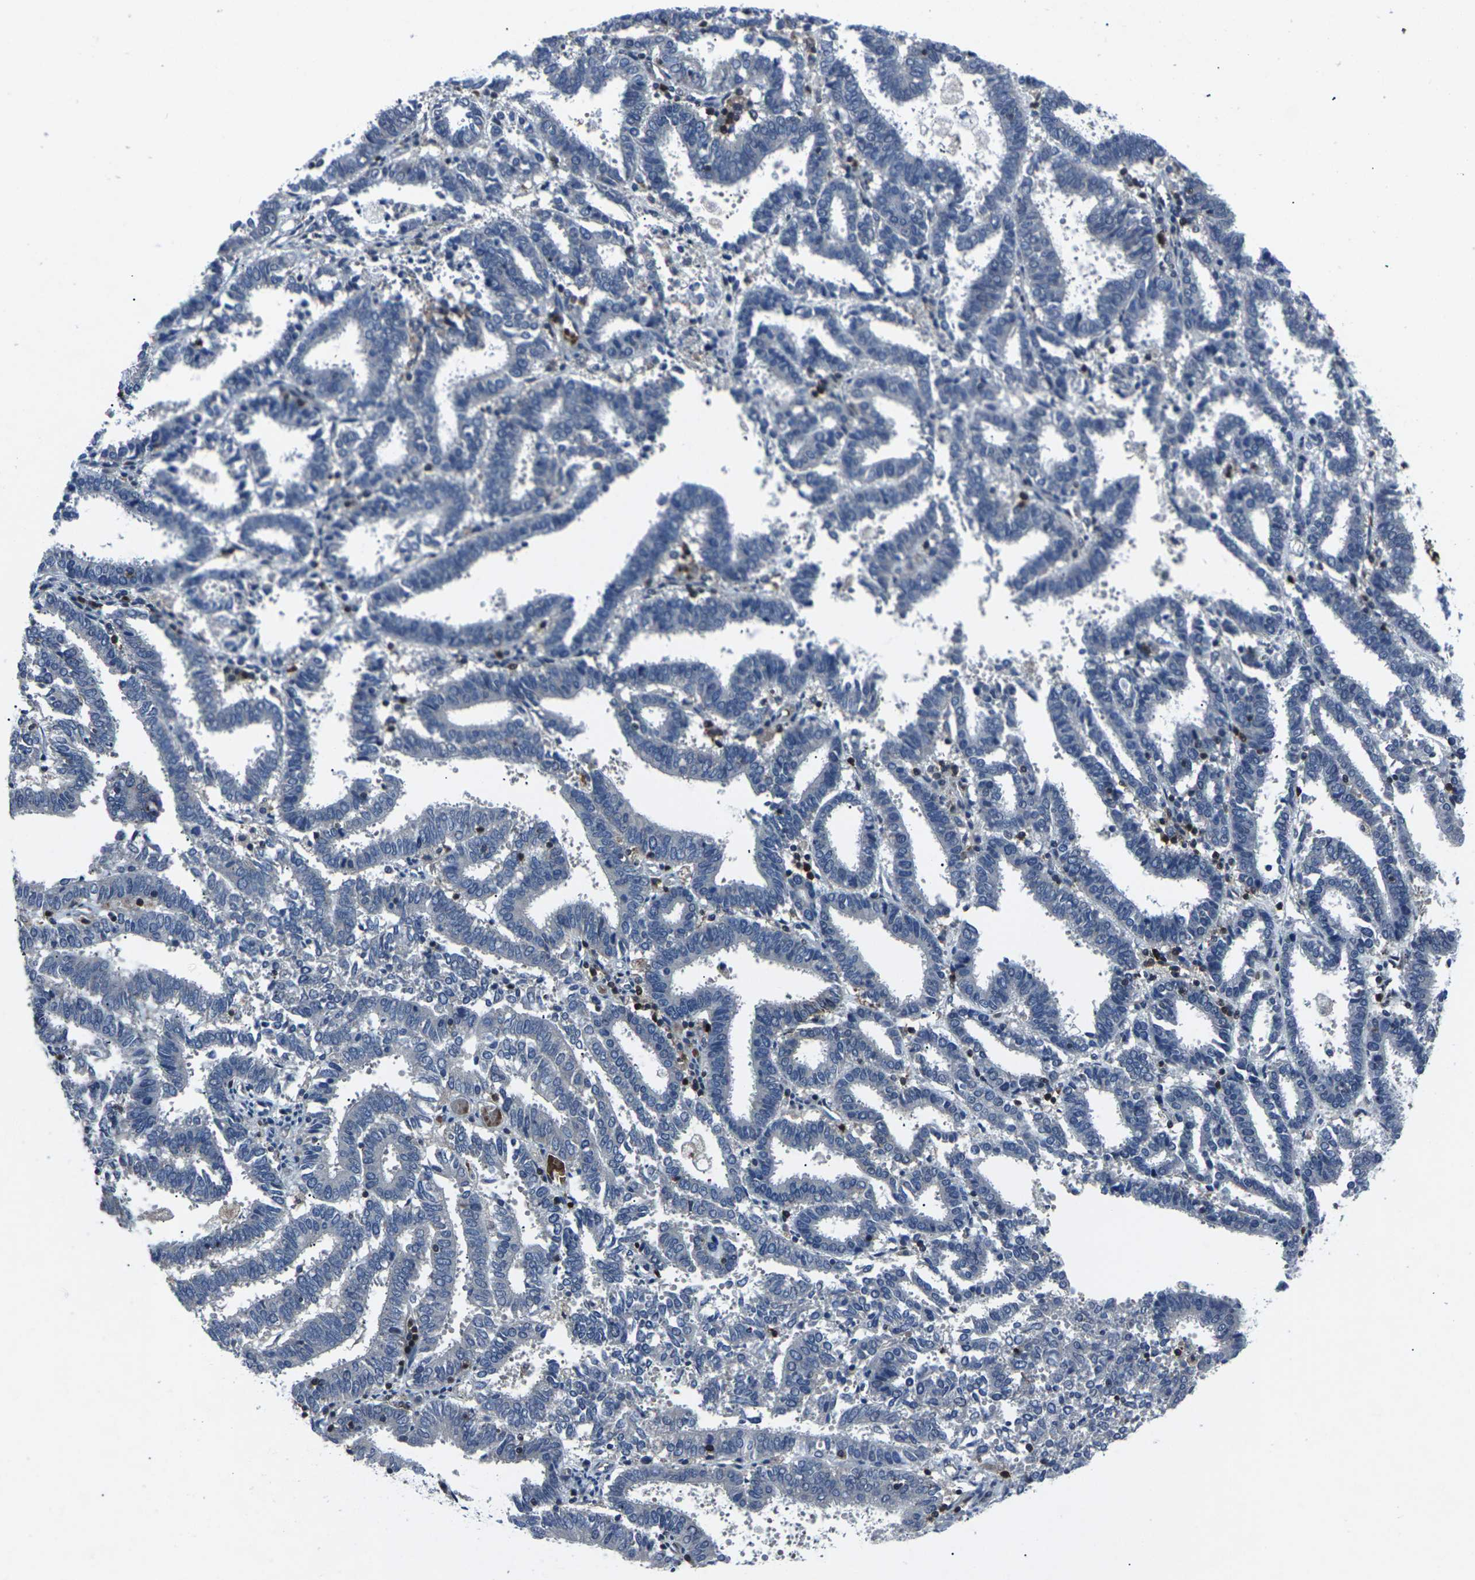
{"staining": {"intensity": "negative", "quantity": "none", "location": "none"}, "tissue": "endometrial cancer", "cell_type": "Tumor cells", "image_type": "cancer", "snomed": [{"axis": "morphology", "description": "Adenocarcinoma, NOS"}, {"axis": "topography", "description": "Uterus"}], "caption": "This is an immunohistochemistry image of endometrial cancer (adenocarcinoma). There is no expression in tumor cells.", "gene": "STAT4", "patient": {"sex": "female", "age": 83}}